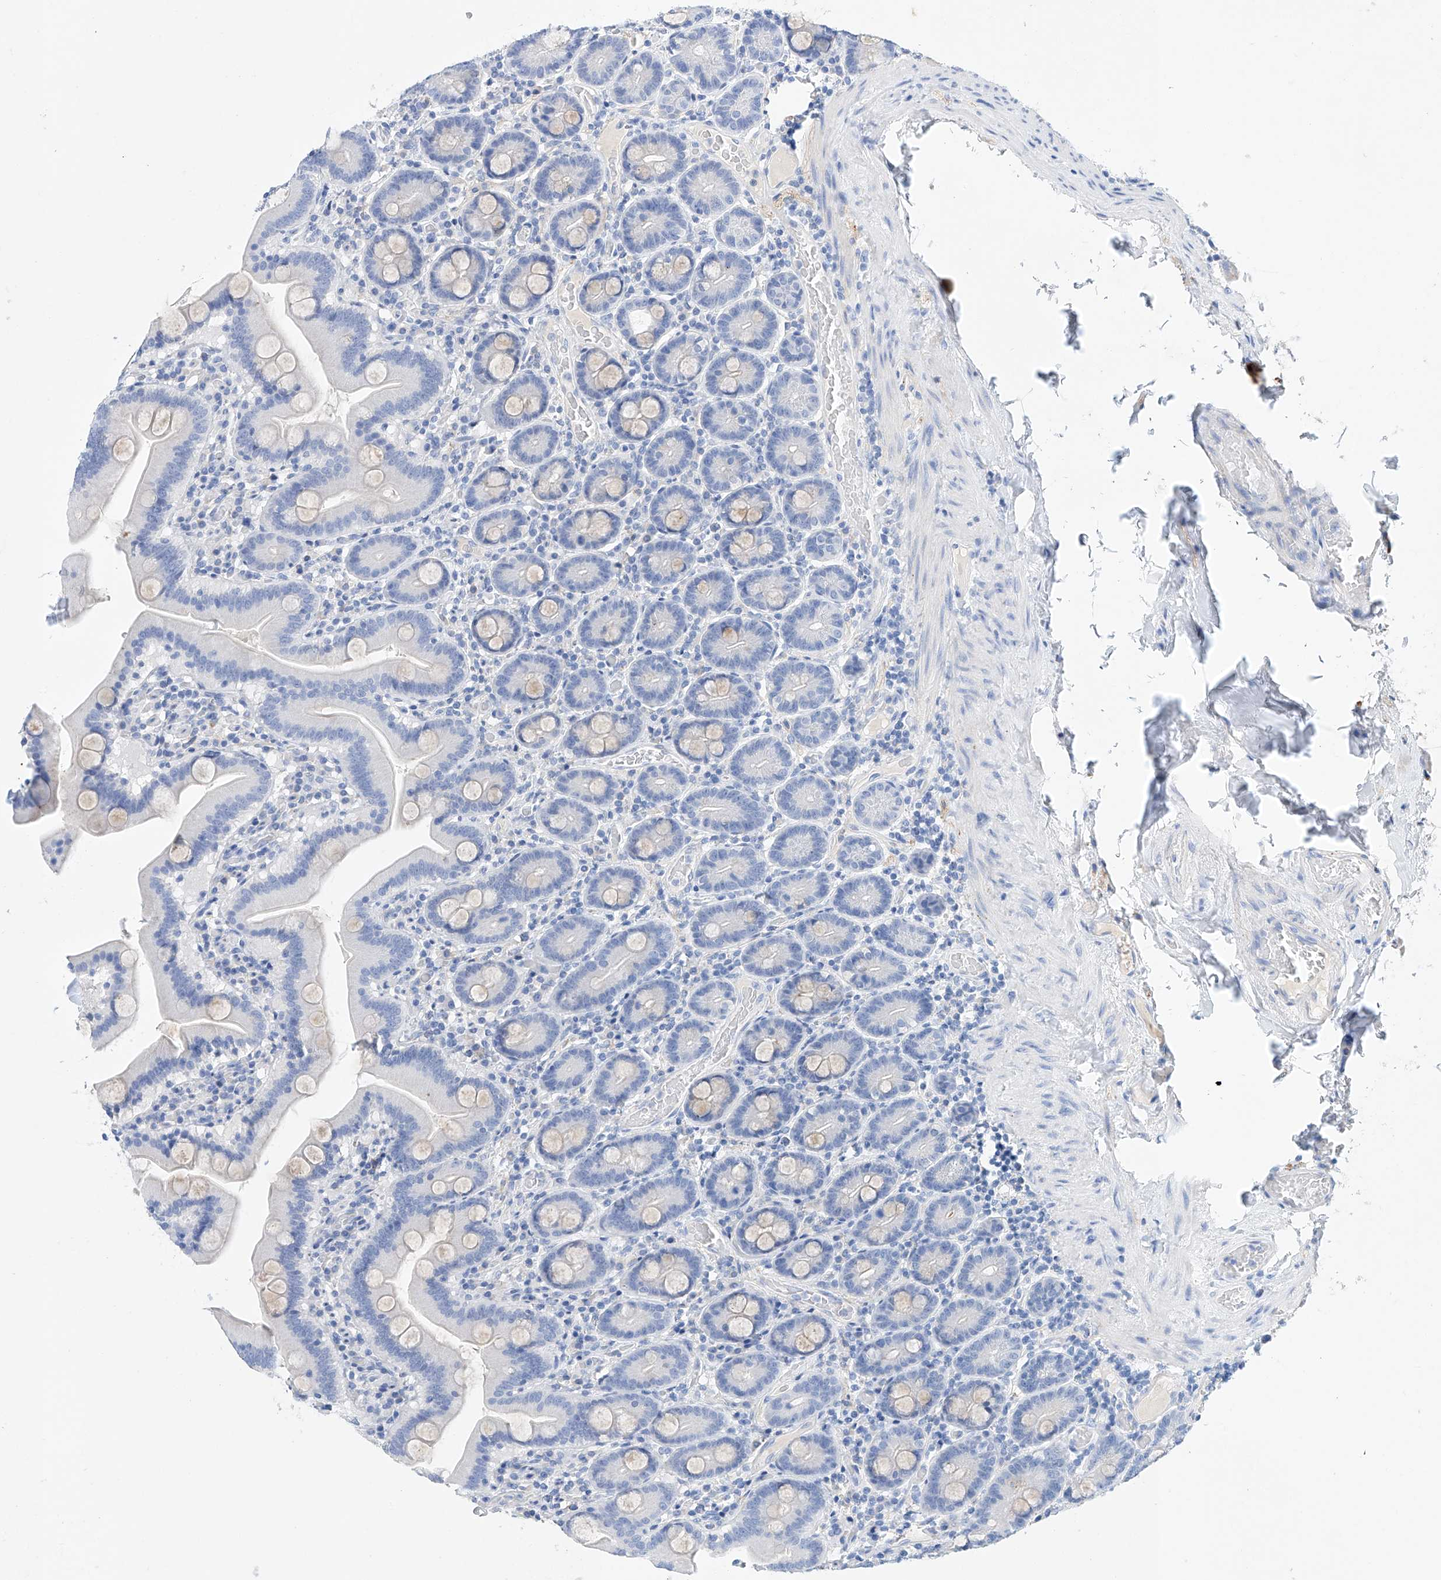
{"staining": {"intensity": "weak", "quantity": "<25%", "location": "cytoplasmic/membranous"}, "tissue": "duodenum", "cell_type": "Glandular cells", "image_type": "normal", "snomed": [{"axis": "morphology", "description": "Normal tissue, NOS"}, {"axis": "topography", "description": "Duodenum"}], "caption": "Micrograph shows no significant protein staining in glandular cells of benign duodenum.", "gene": "LURAP1", "patient": {"sex": "male", "age": 55}}